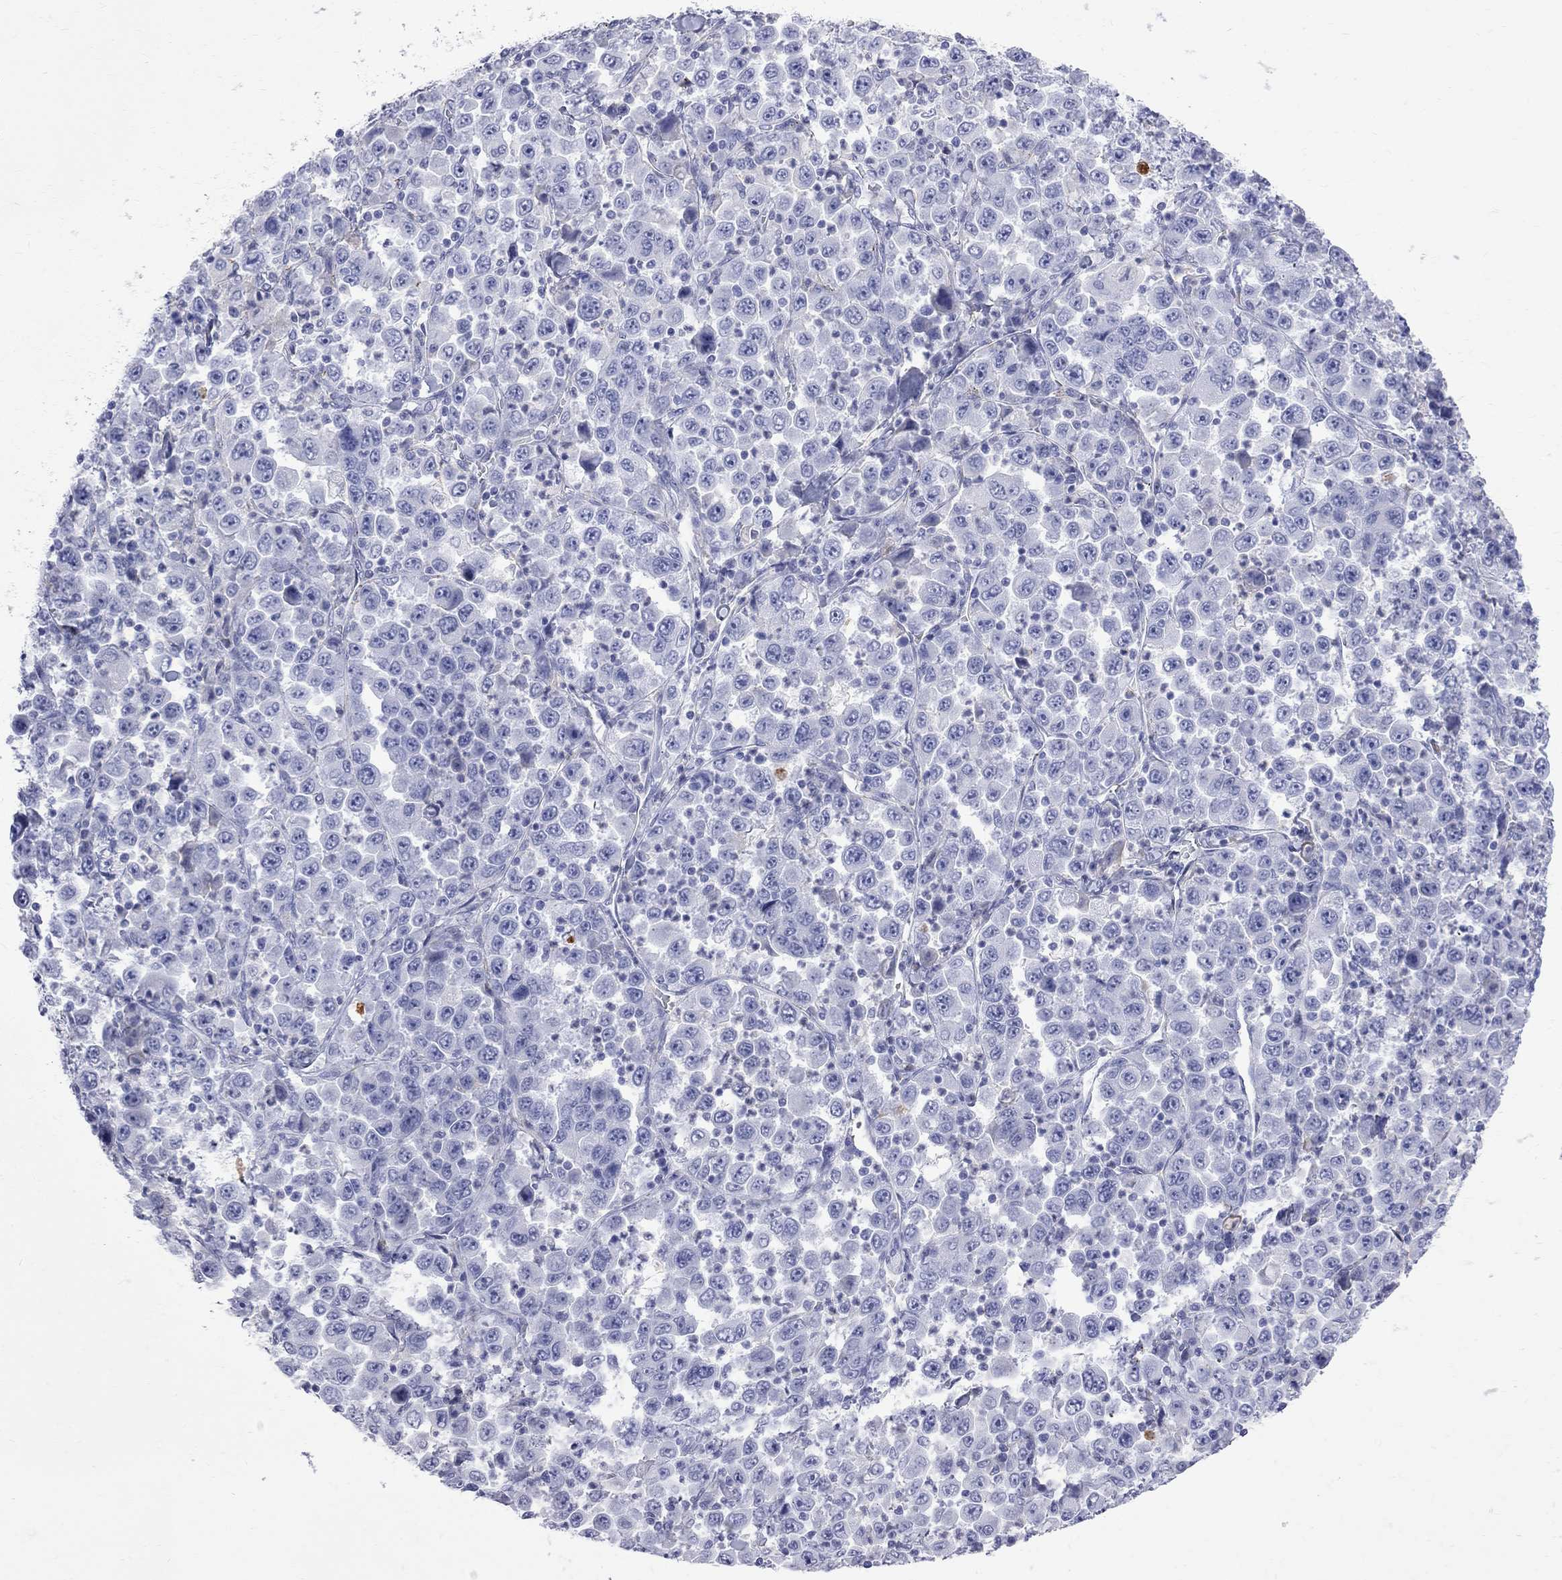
{"staining": {"intensity": "negative", "quantity": "none", "location": "none"}, "tissue": "stomach cancer", "cell_type": "Tumor cells", "image_type": "cancer", "snomed": [{"axis": "morphology", "description": "Normal tissue, NOS"}, {"axis": "morphology", "description": "Adenocarcinoma, NOS"}, {"axis": "topography", "description": "Stomach, upper"}, {"axis": "topography", "description": "Stomach"}], "caption": "Tumor cells are negative for protein expression in human stomach cancer (adenocarcinoma). (DAB immunohistochemistry visualized using brightfield microscopy, high magnification).", "gene": "S100A3", "patient": {"sex": "male", "age": 59}}